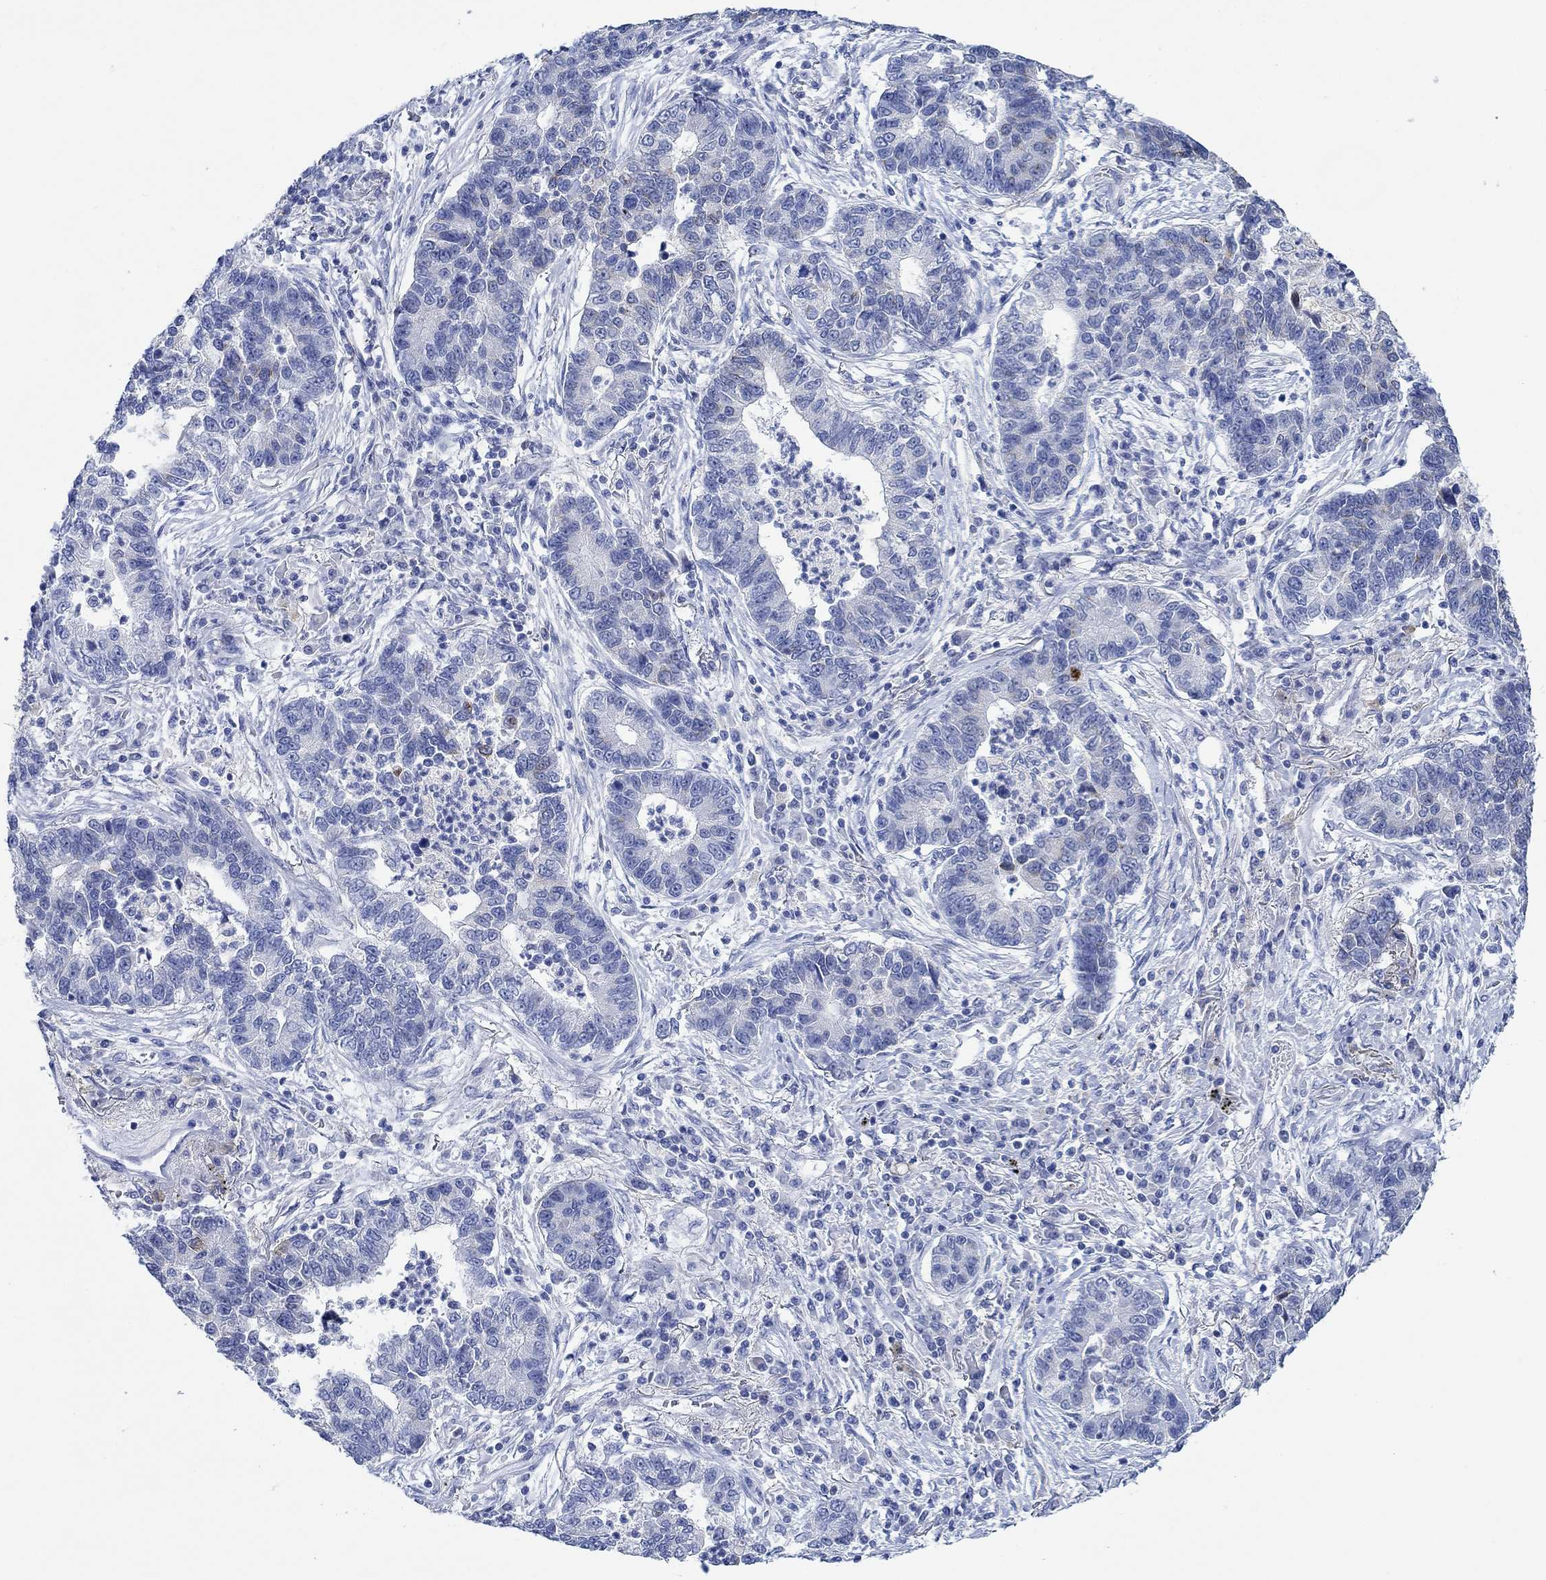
{"staining": {"intensity": "negative", "quantity": "none", "location": "none"}, "tissue": "lung cancer", "cell_type": "Tumor cells", "image_type": "cancer", "snomed": [{"axis": "morphology", "description": "Adenocarcinoma, NOS"}, {"axis": "topography", "description": "Lung"}], "caption": "Tumor cells show no significant protein positivity in lung adenocarcinoma.", "gene": "PPP1R17", "patient": {"sex": "female", "age": 57}}